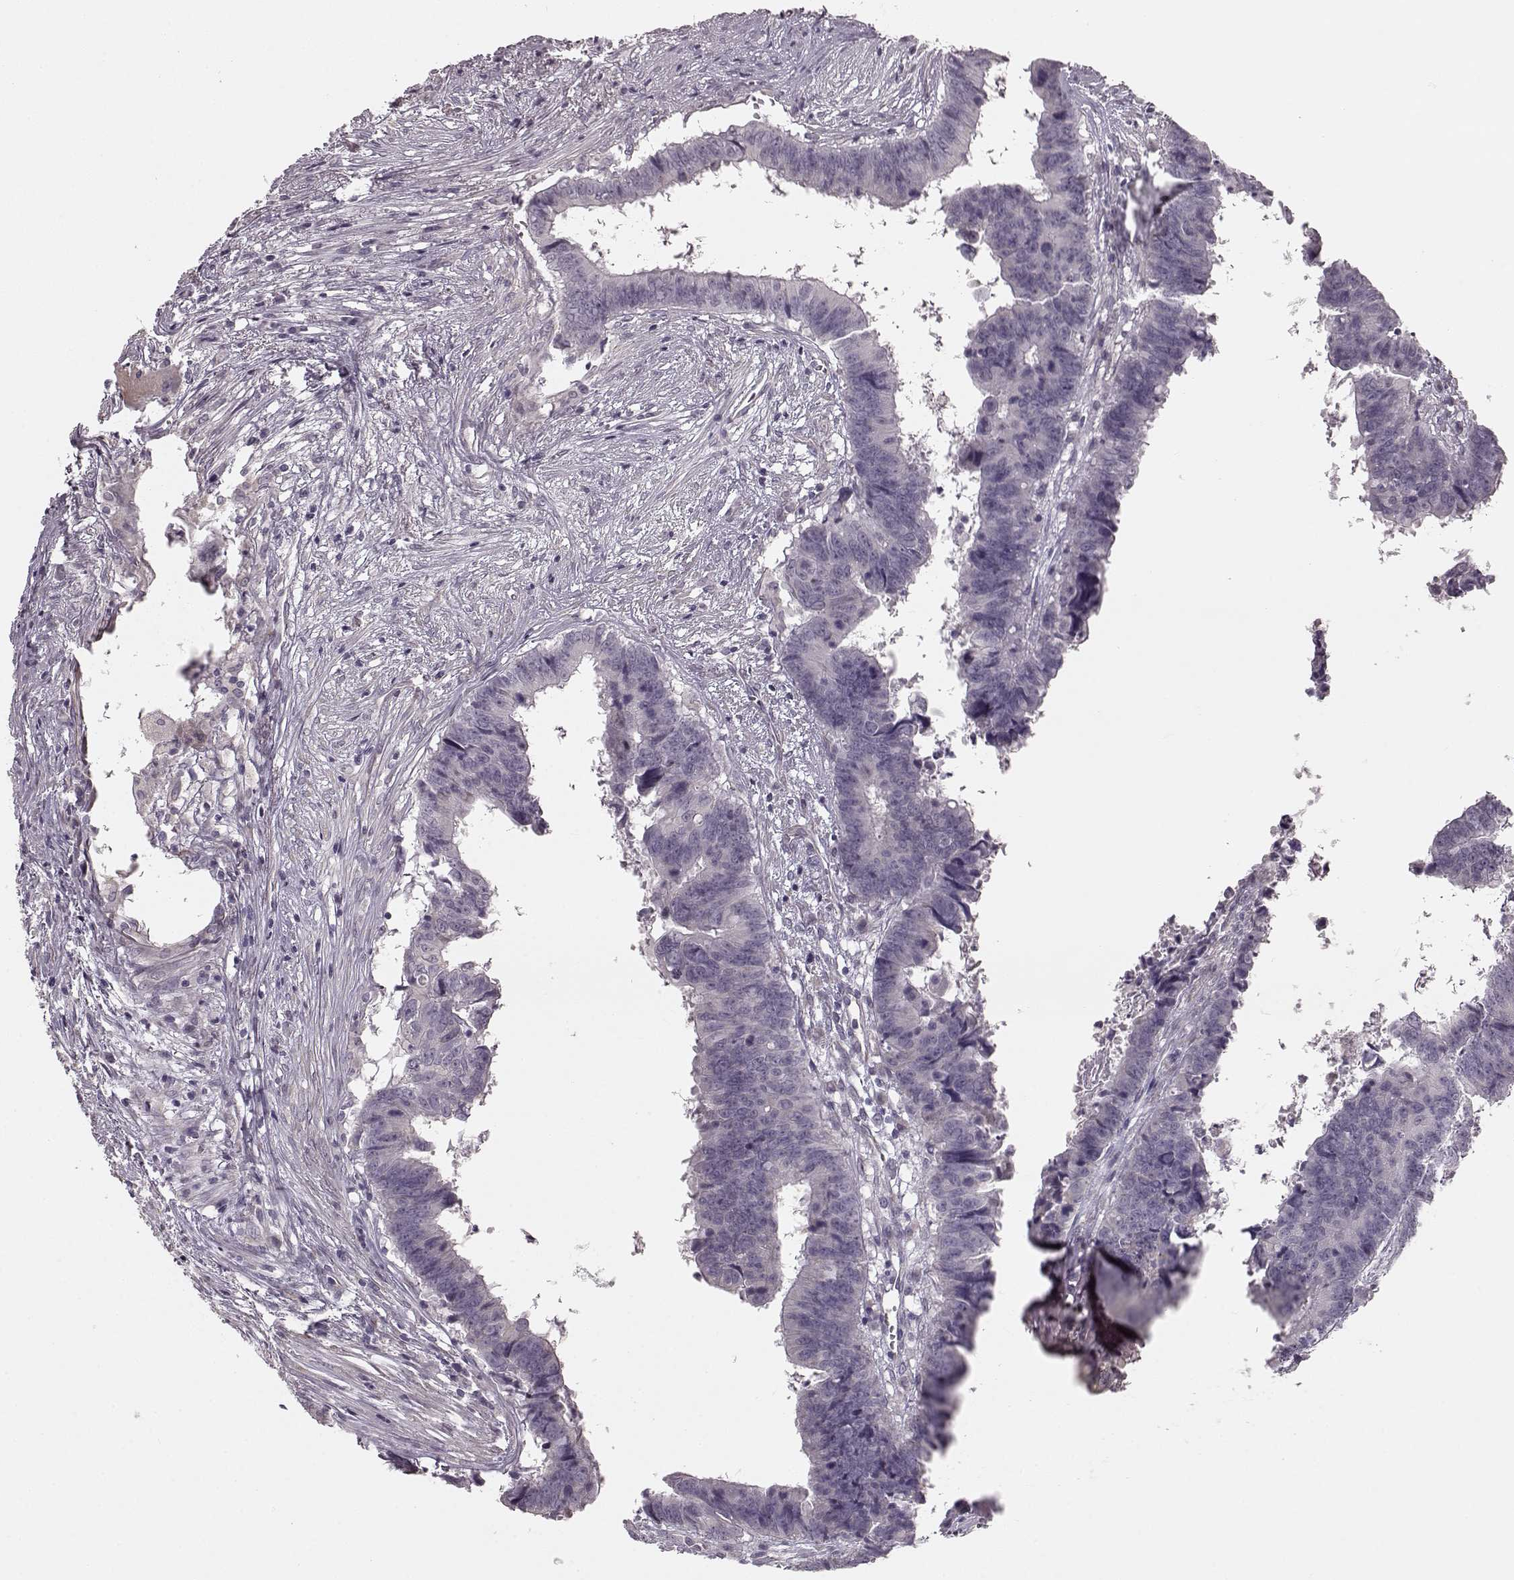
{"staining": {"intensity": "negative", "quantity": "none", "location": "none"}, "tissue": "colorectal cancer", "cell_type": "Tumor cells", "image_type": "cancer", "snomed": [{"axis": "morphology", "description": "Adenocarcinoma, NOS"}, {"axis": "topography", "description": "Colon"}], "caption": "High power microscopy image of an immunohistochemistry histopathology image of adenocarcinoma (colorectal), revealing no significant staining in tumor cells.", "gene": "MAP6D1", "patient": {"sex": "female", "age": 82}}